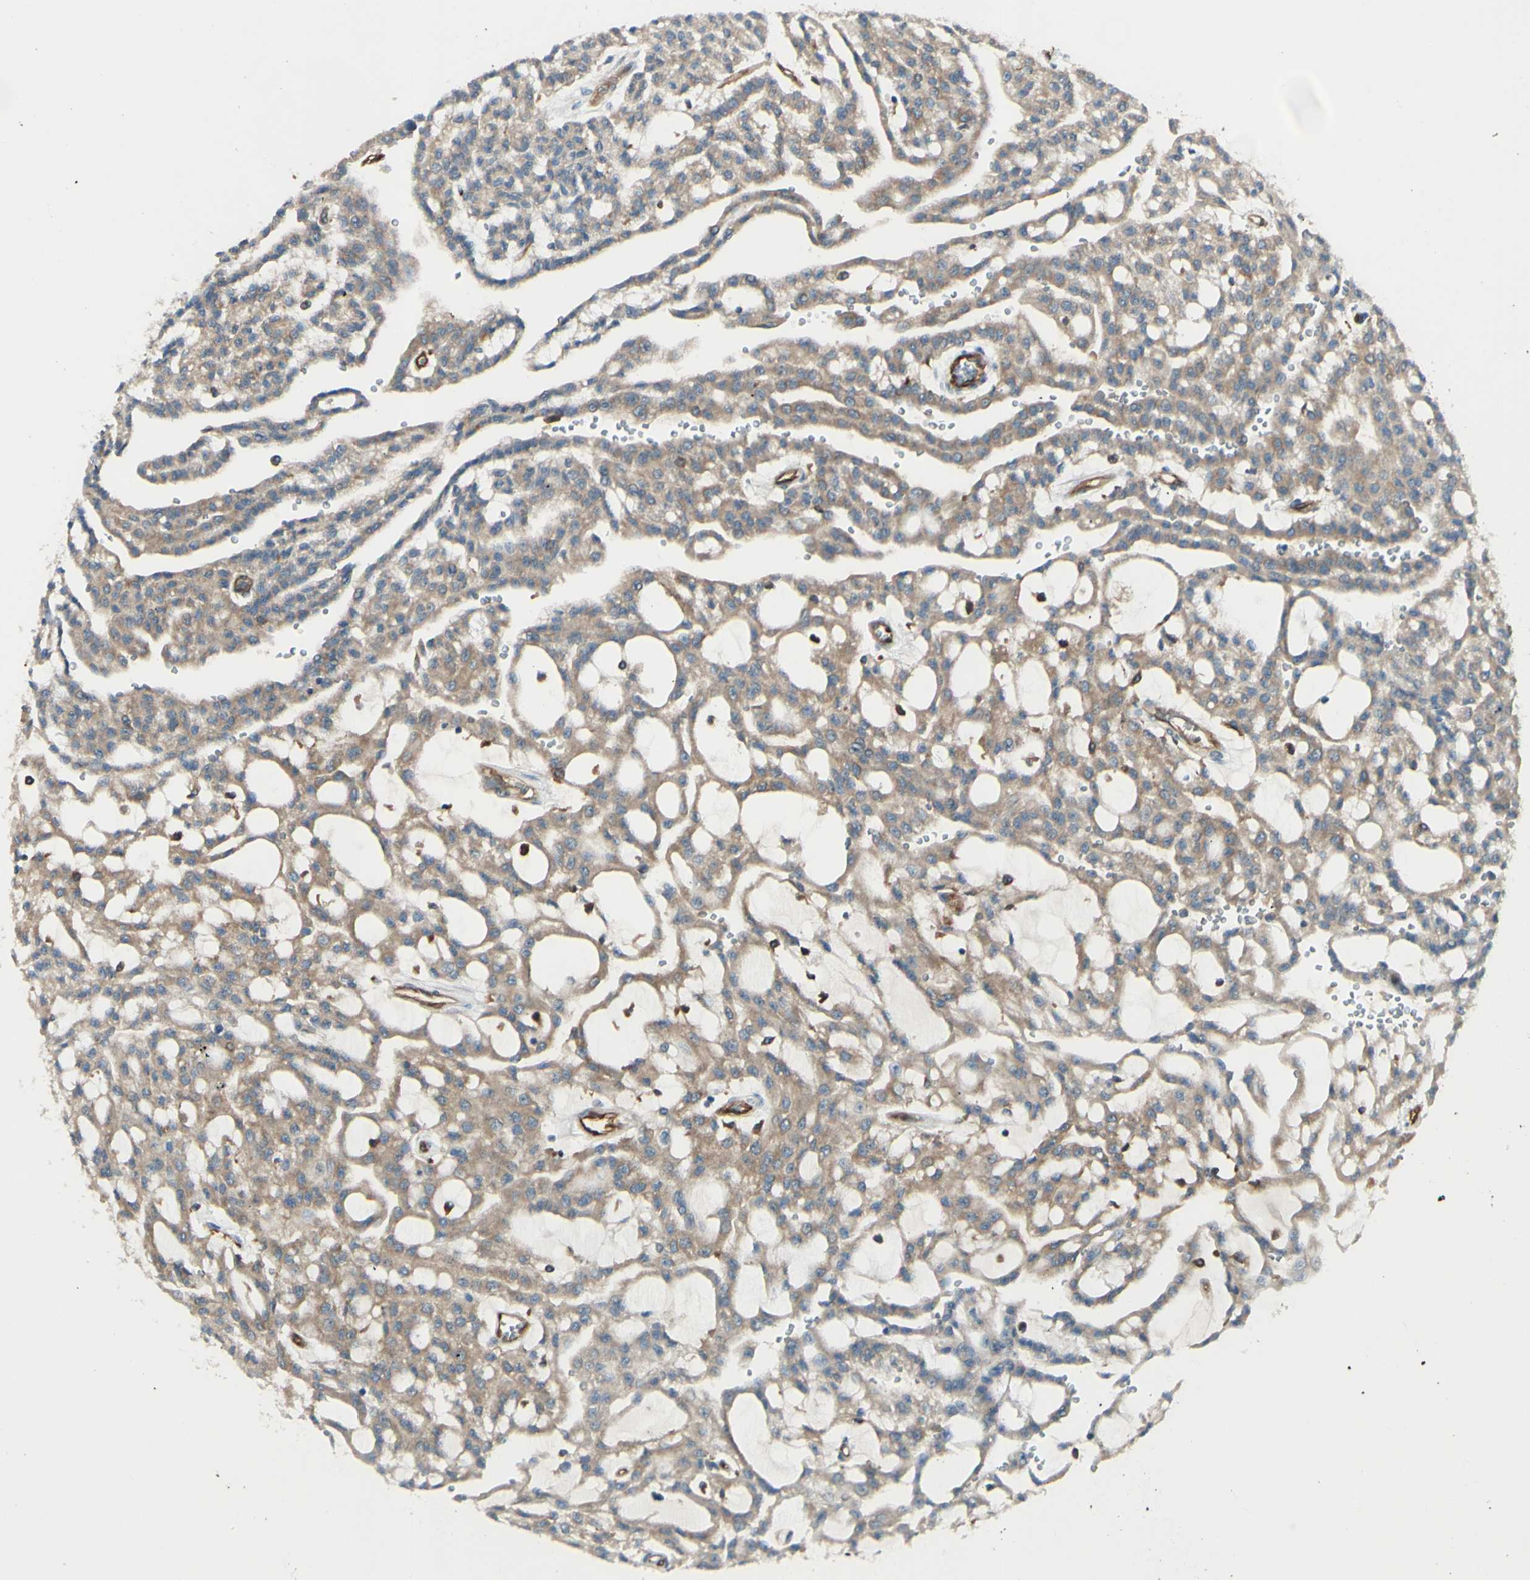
{"staining": {"intensity": "weak", "quantity": ">75%", "location": "cytoplasmic/membranous"}, "tissue": "renal cancer", "cell_type": "Tumor cells", "image_type": "cancer", "snomed": [{"axis": "morphology", "description": "Adenocarcinoma, NOS"}, {"axis": "topography", "description": "Kidney"}], "caption": "Renal adenocarcinoma stained with DAB (3,3'-diaminobenzidine) immunohistochemistry (IHC) displays low levels of weak cytoplasmic/membranous staining in approximately >75% of tumor cells.", "gene": "IGSF9B", "patient": {"sex": "male", "age": 63}}